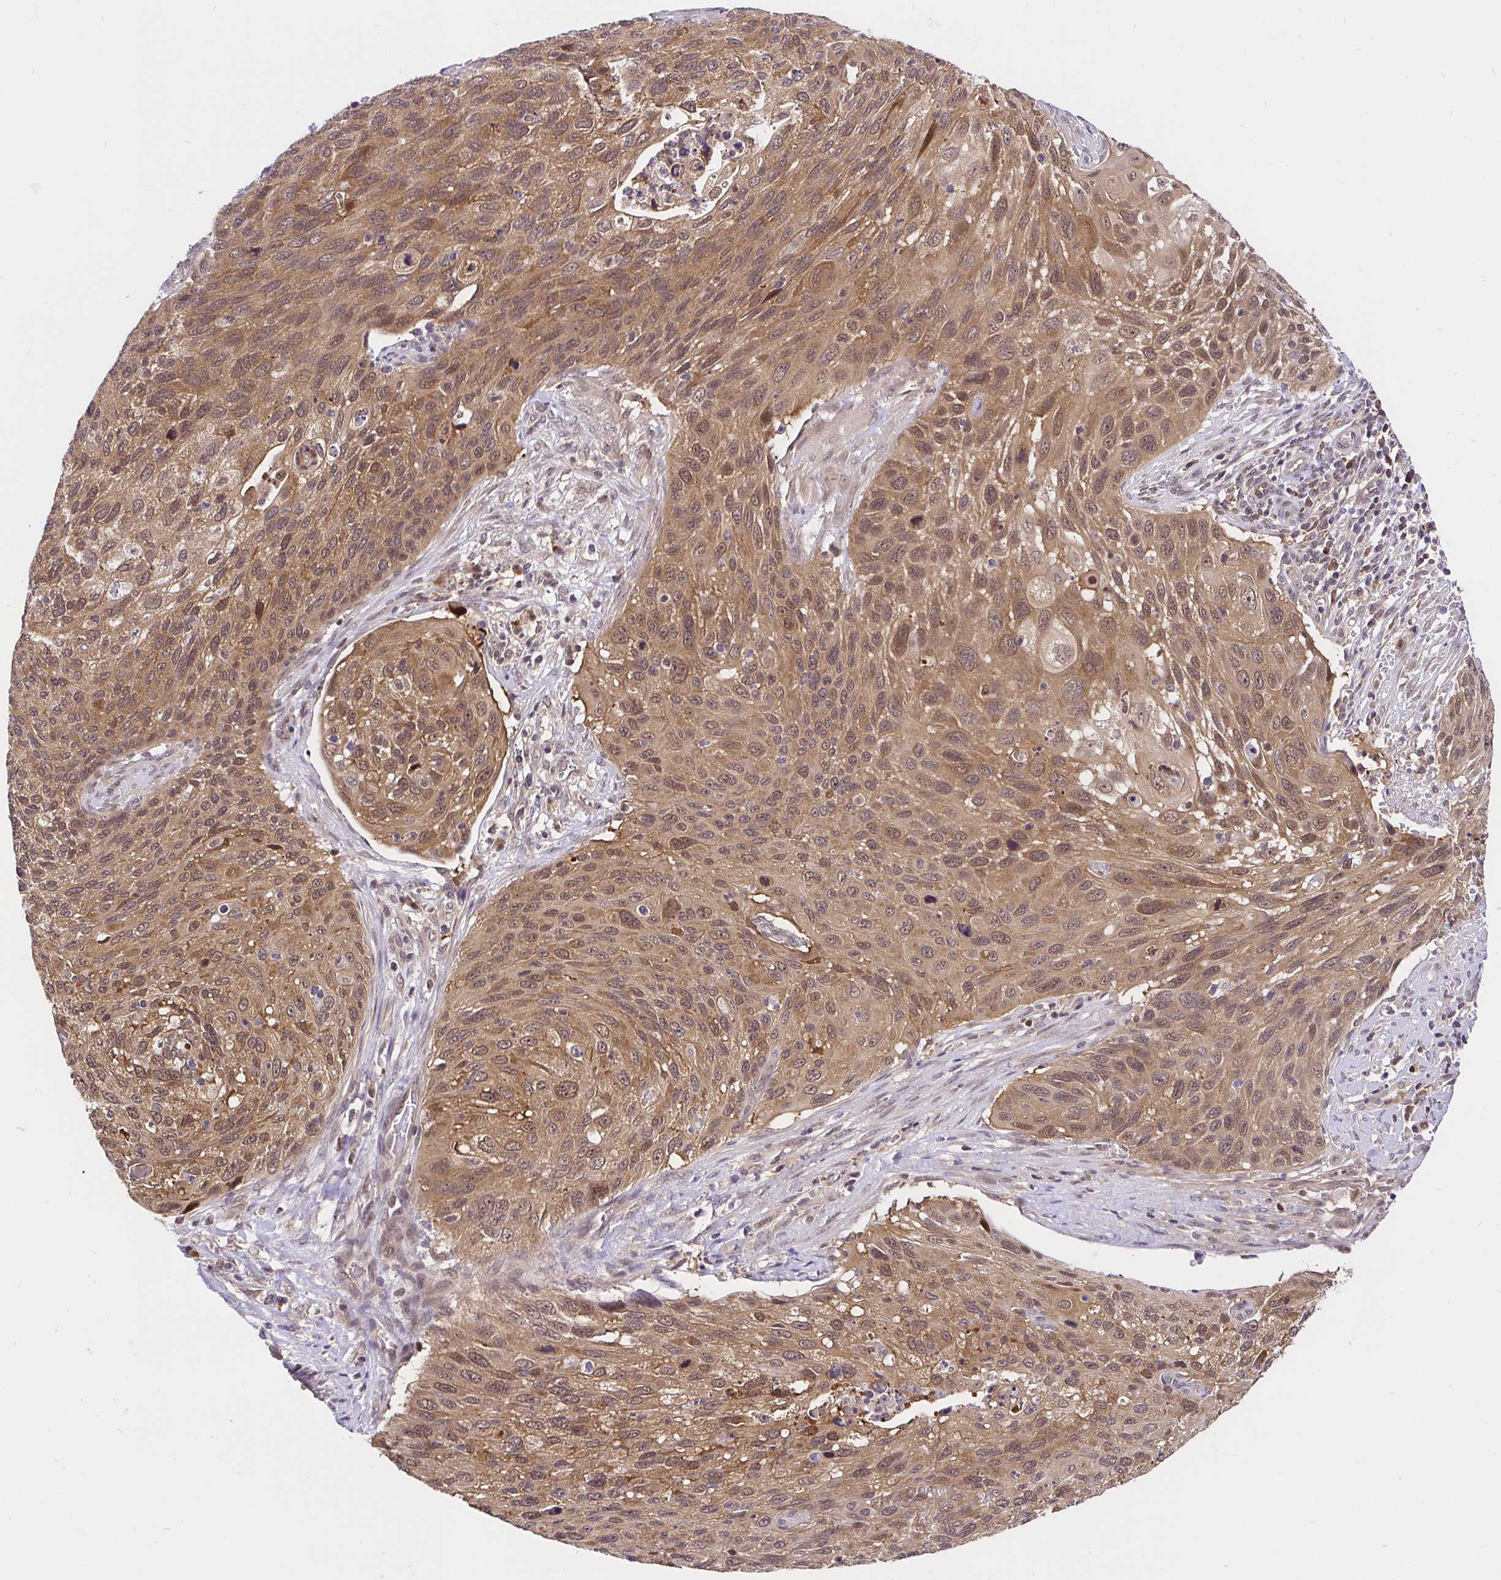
{"staining": {"intensity": "moderate", "quantity": ">75%", "location": "cytoplasmic/membranous,nuclear"}, "tissue": "cervical cancer", "cell_type": "Tumor cells", "image_type": "cancer", "snomed": [{"axis": "morphology", "description": "Squamous cell carcinoma, NOS"}, {"axis": "topography", "description": "Cervix"}], "caption": "Protein expression analysis of human cervical cancer (squamous cell carcinoma) reveals moderate cytoplasmic/membranous and nuclear positivity in approximately >75% of tumor cells.", "gene": "UBE2M", "patient": {"sex": "female", "age": 70}}